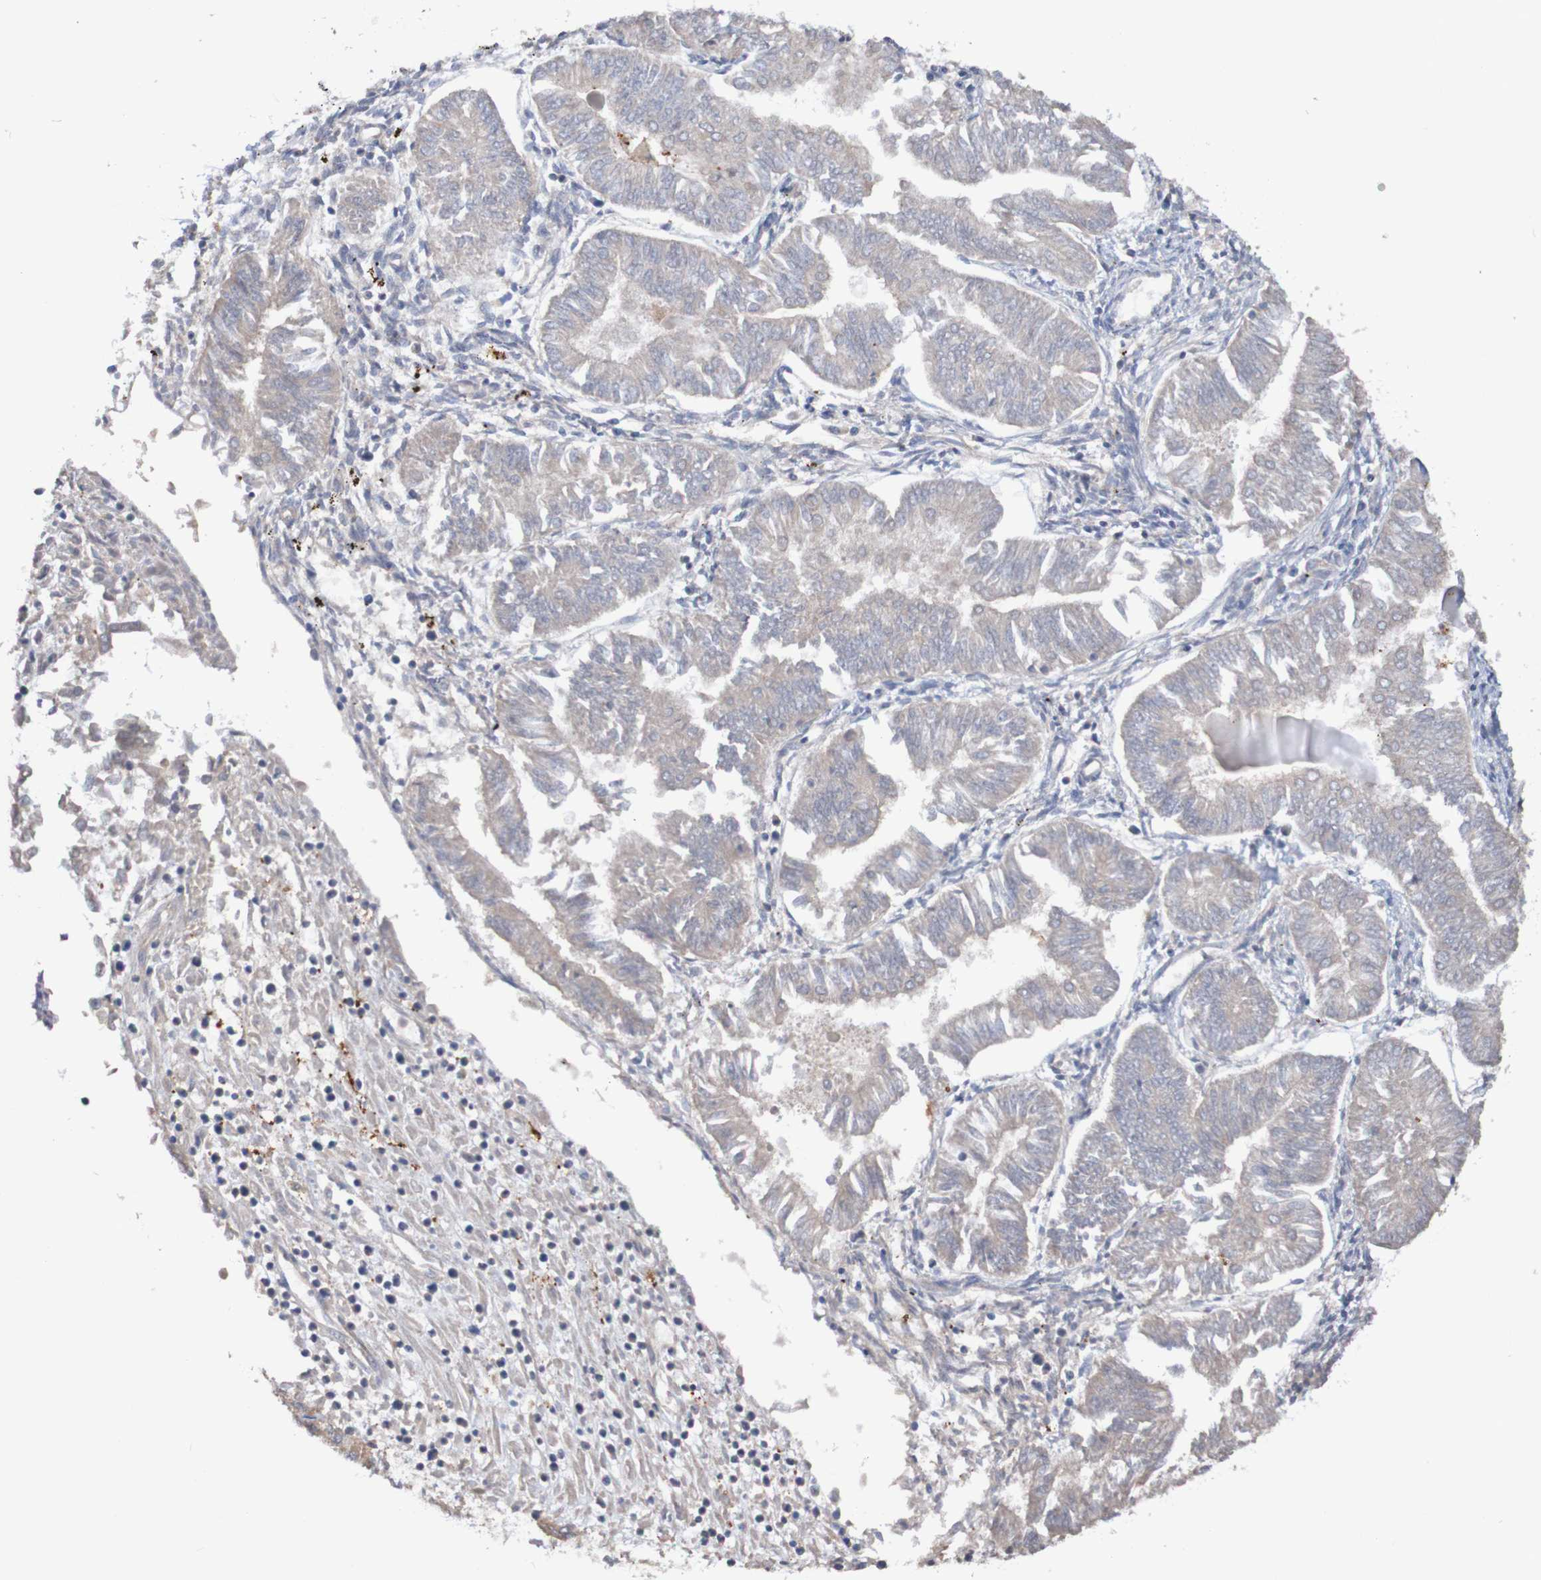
{"staining": {"intensity": "negative", "quantity": "none", "location": "none"}, "tissue": "endometrial cancer", "cell_type": "Tumor cells", "image_type": "cancer", "snomed": [{"axis": "morphology", "description": "Adenocarcinoma, NOS"}, {"axis": "topography", "description": "Endometrium"}], "caption": "There is no significant expression in tumor cells of adenocarcinoma (endometrial).", "gene": "PHYH", "patient": {"sex": "female", "age": 53}}